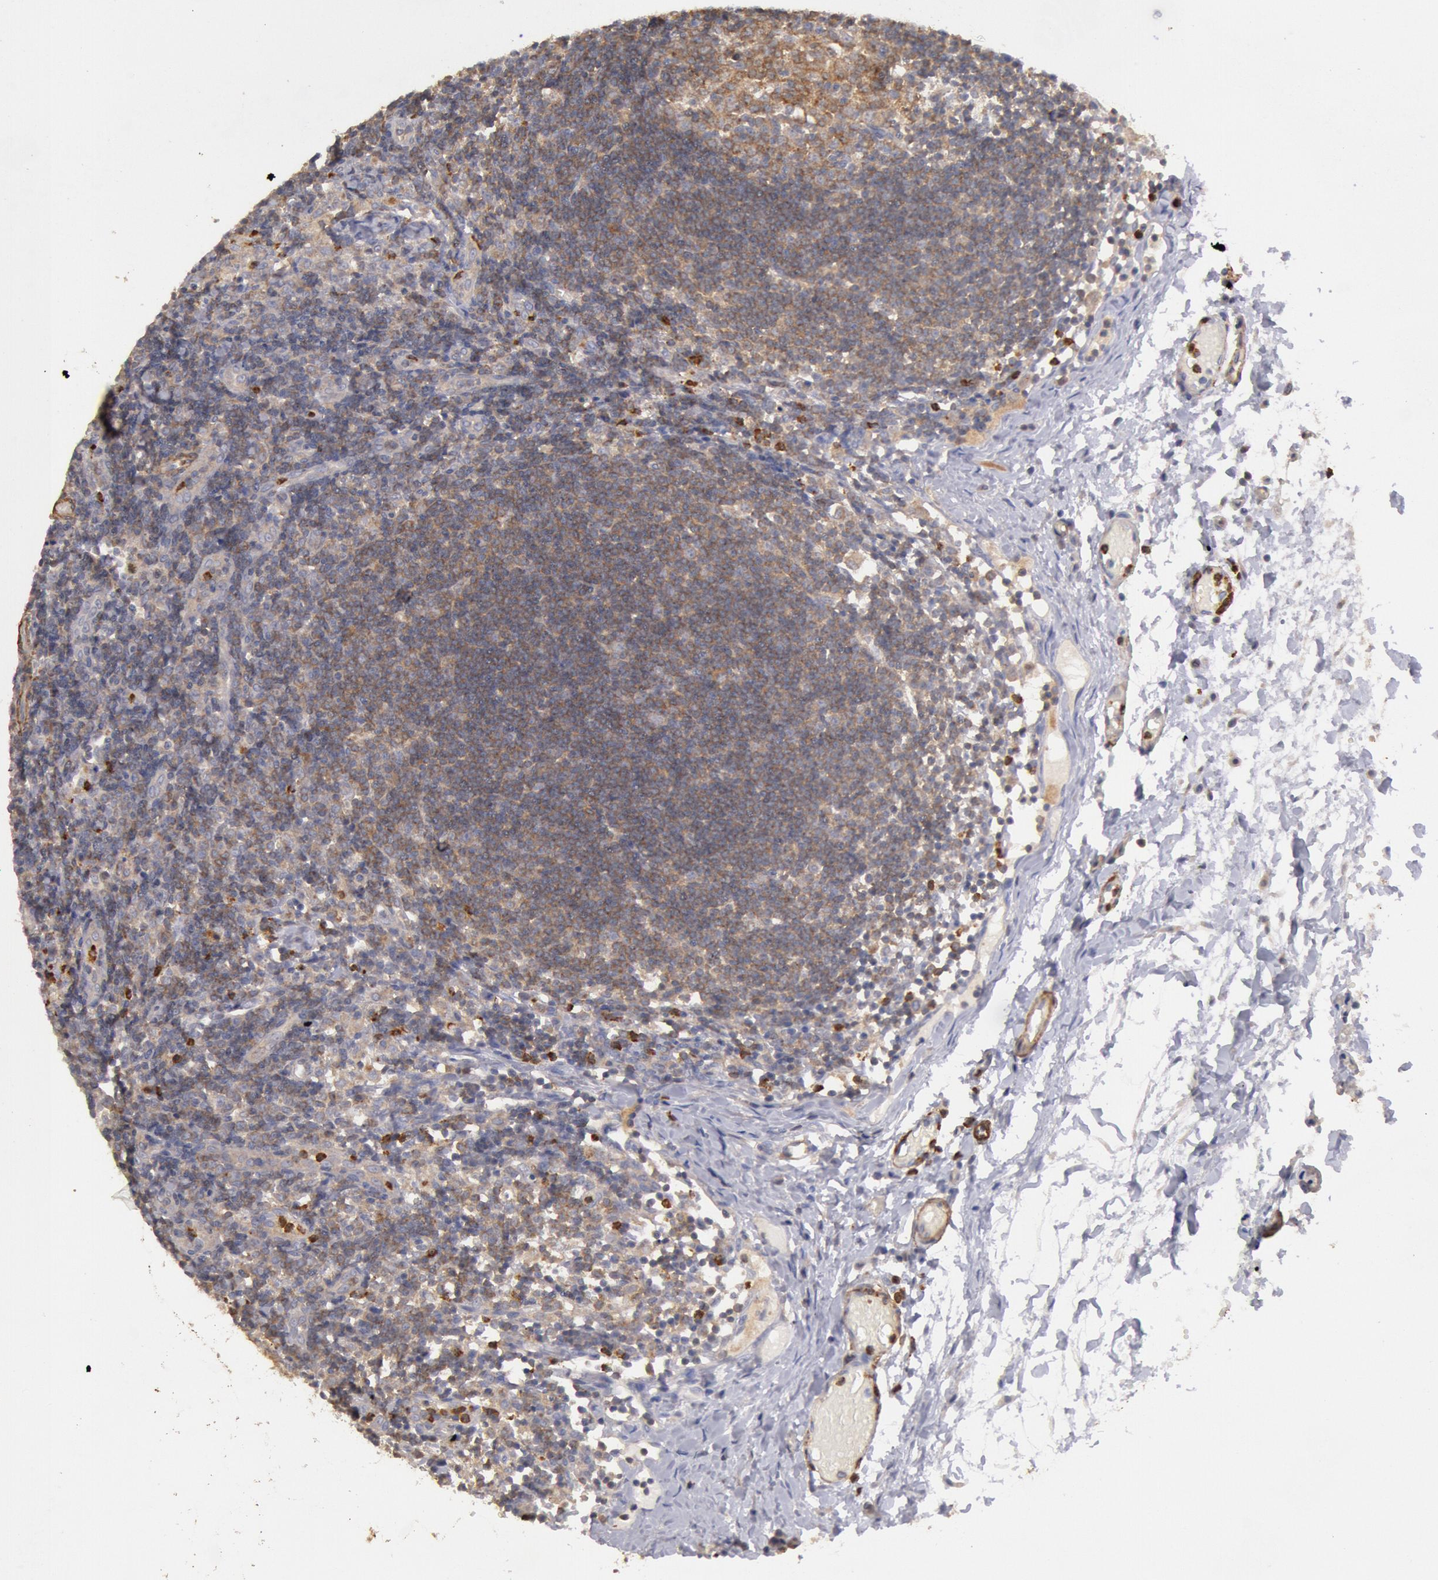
{"staining": {"intensity": "moderate", "quantity": "25%-75%", "location": "cytoplasmic/membranous"}, "tissue": "lymph node", "cell_type": "Germinal center cells", "image_type": "normal", "snomed": [{"axis": "morphology", "description": "Normal tissue, NOS"}, {"axis": "morphology", "description": "Inflammation, NOS"}, {"axis": "topography", "description": "Lymph node"}, {"axis": "topography", "description": "Salivary gland"}], "caption": "The histopathology image displays immunohistochemical staining of unremarkable lymph node. There is moderate cytoplasmic/membranous expression is present in approximately 25%-75% of germinal center cells.", "gene": "TMED8", "patient": {"sex": "male", "age": 3}}